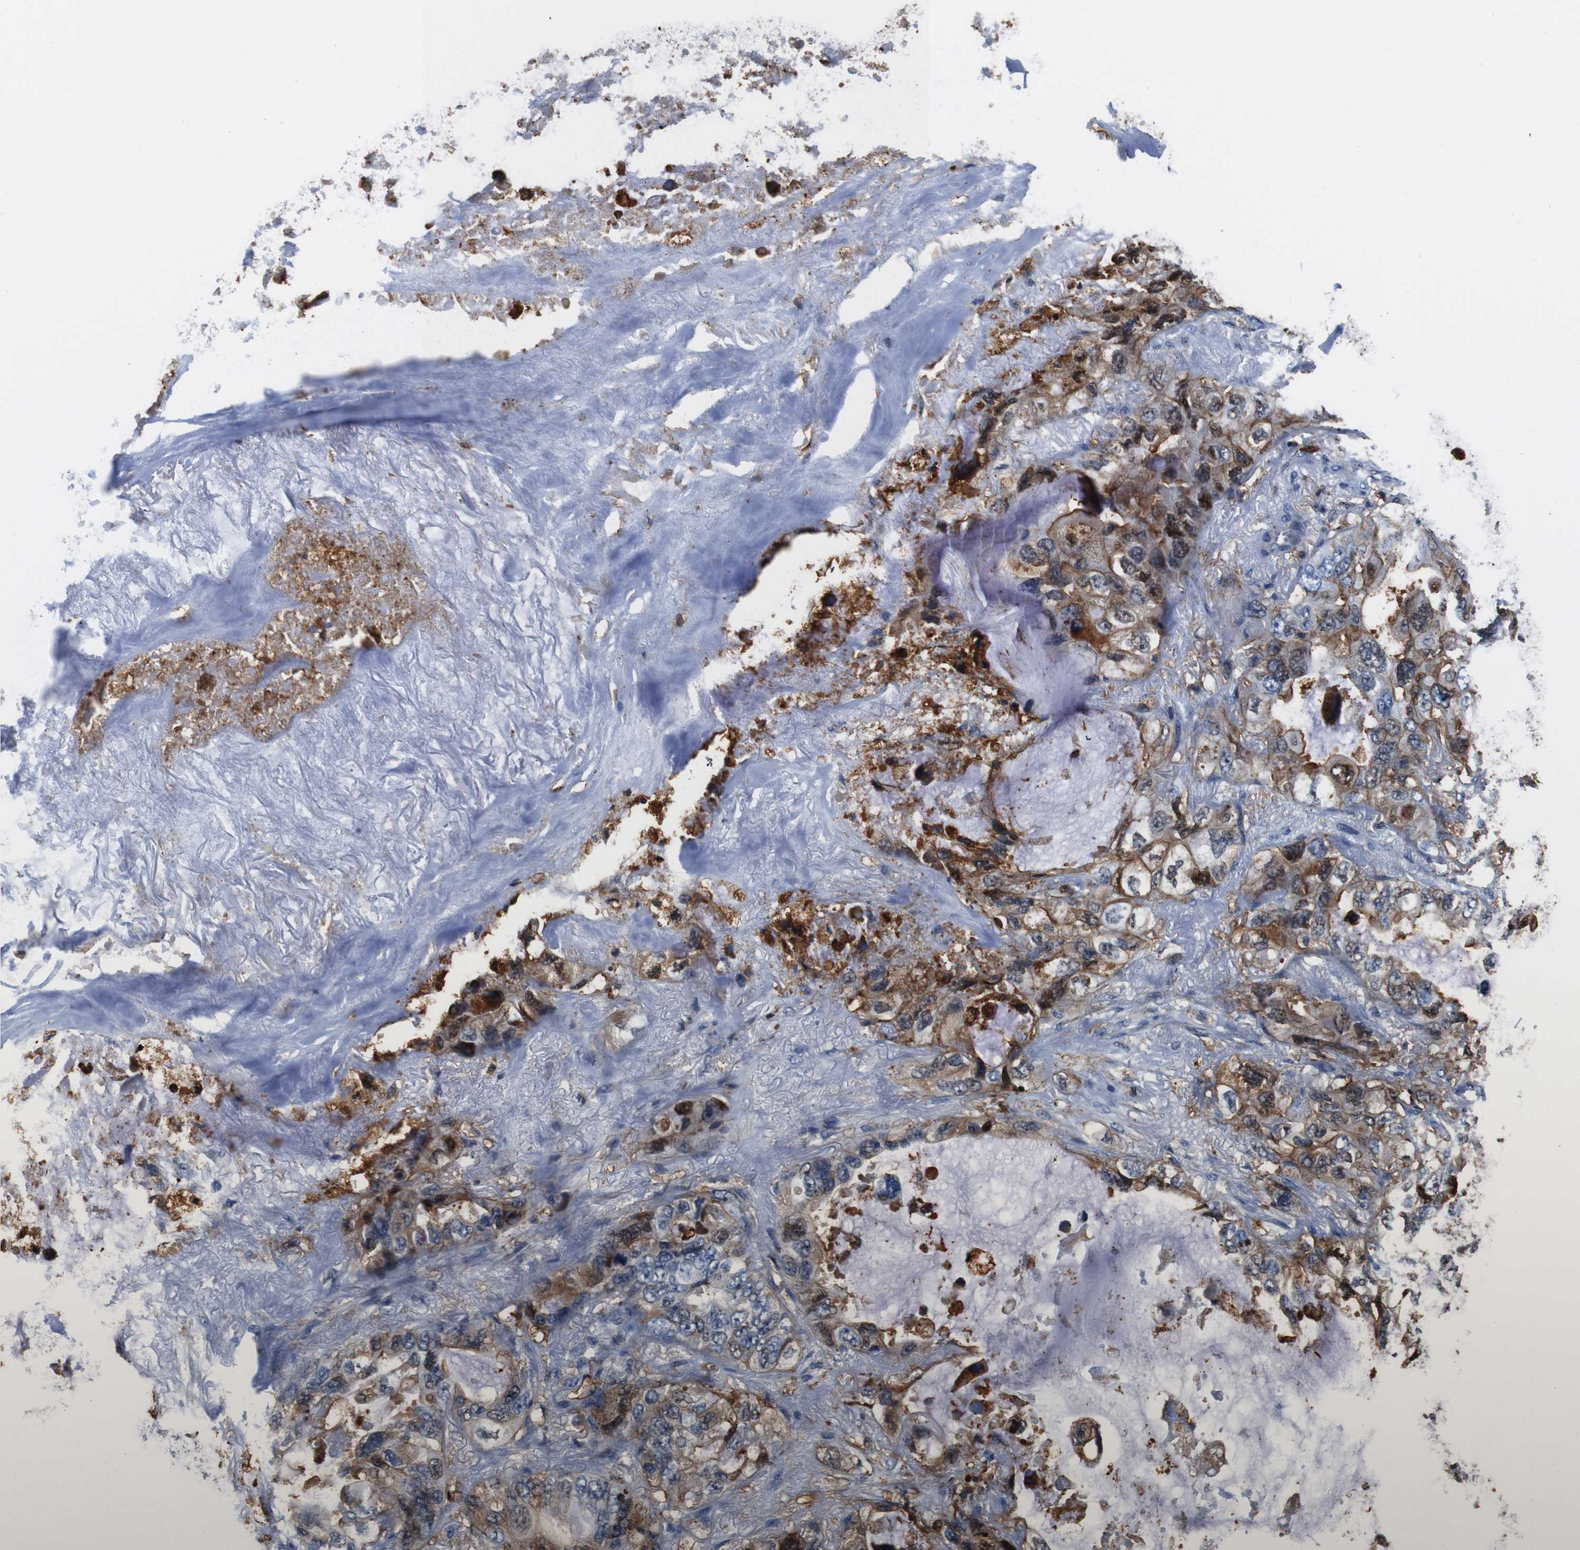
{"staining": {"intensity": "weak", "quantity": "25%-75%", "location": "cytoplasmic/membranous"}, "tissue": "lung cancer", "cell_type": "Tumor cells", "image_type": "cancer", "snomed": [{"axis": "morphology", "description": "Squamous cell carcinoma, NOS"}, {"axis": "topography", "description": "Lung"}], "caption": "This image shows immunohistochemistry staining of human lung squamous cell carcinoma, with low weak cytoplasmic/membranous staining in approximately 25%-75% of tumor cells.", "gene": "ANXA1", "patient": {"sex": "female", "age": 73}}